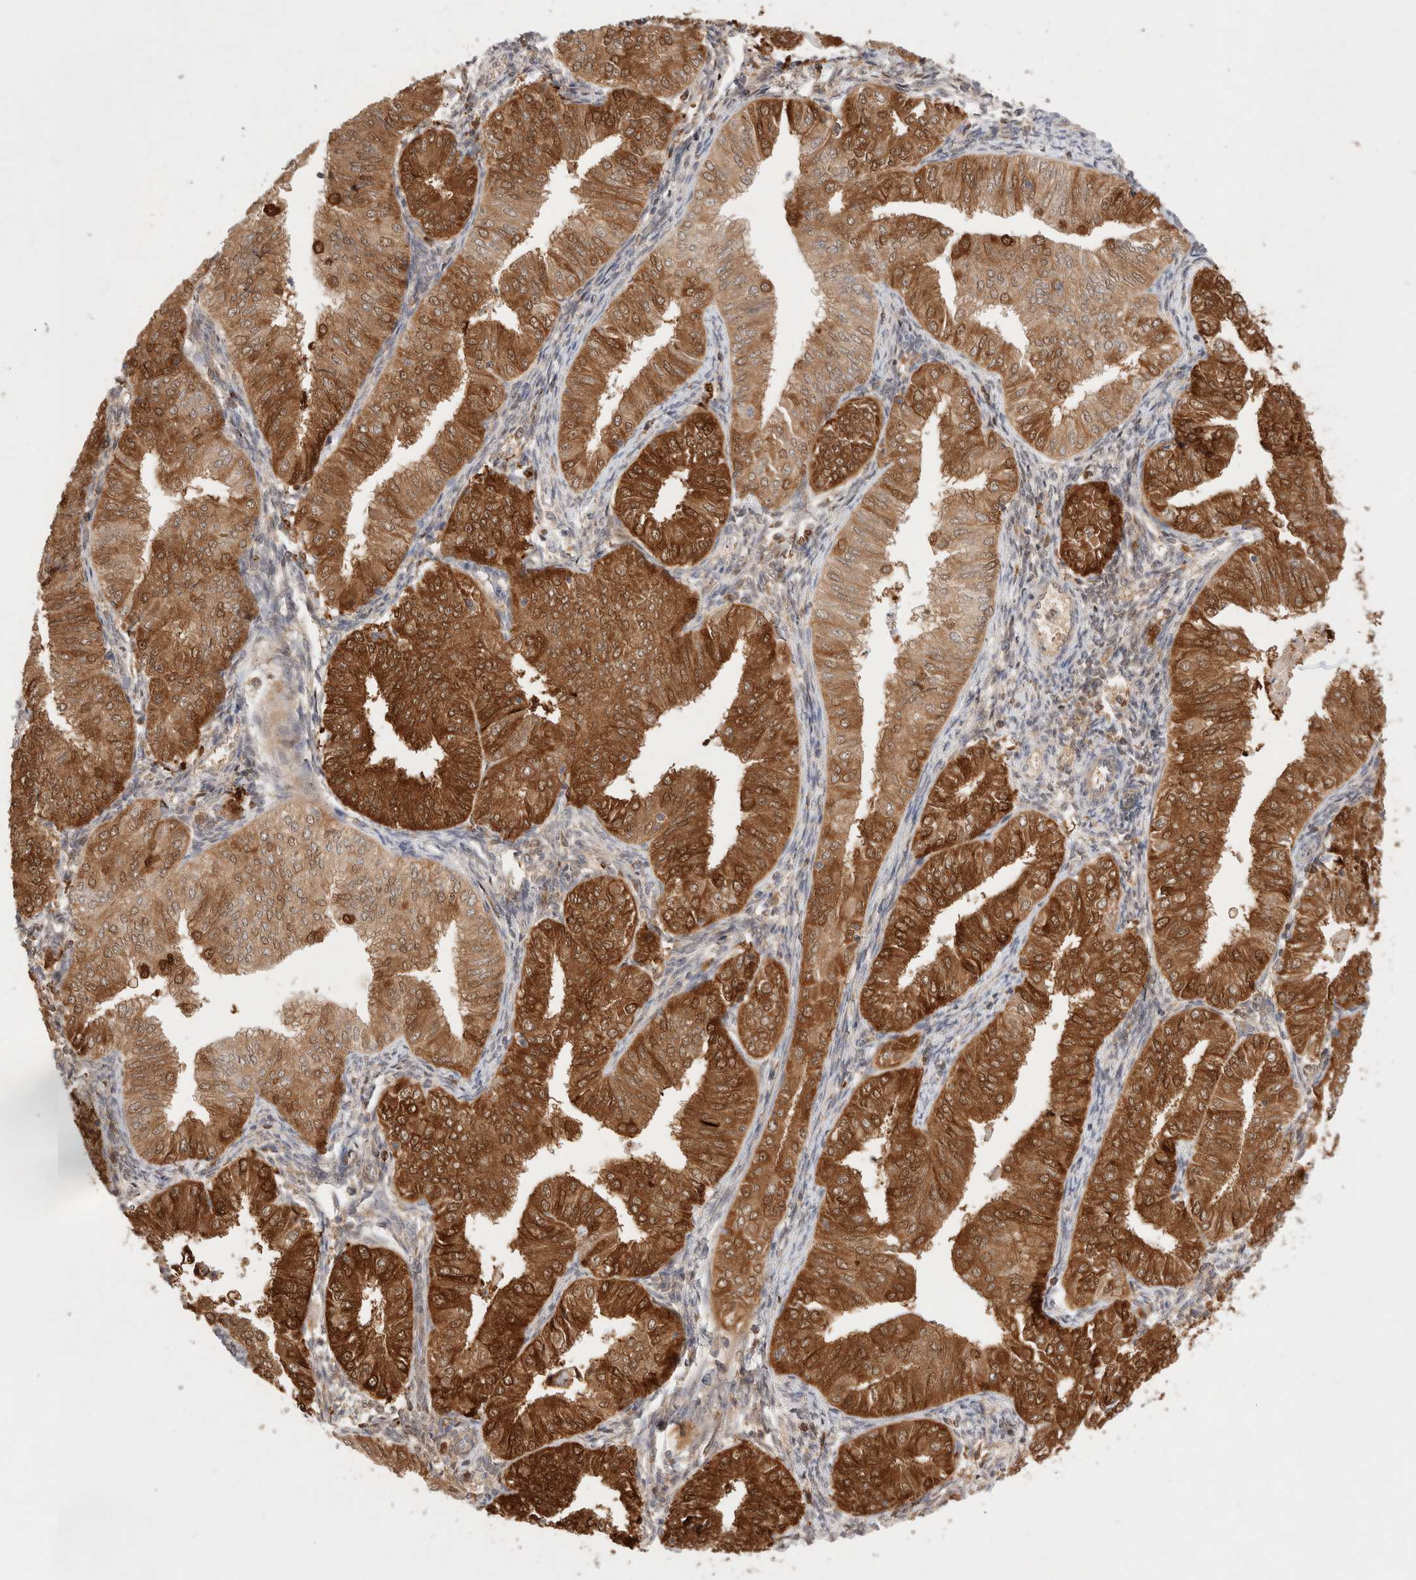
{"staining": {"intensity": "strong", "quantity": ">75%", "location": "cytoplasmic/membranous,nuclear"}, "tissue": "endometrial cancer", "cell_type": "Tumor cells", "image_type": "cancer", "snomed": [{"axis": "morphology", "description": "Normal tissue, NOS"}, {"axis": "morphology", "description": "Adenocarcinoma, NOS"}, {"axis": "topography", "description": "Endometrium"}], "caption": "DAB immunohistochemical staining of human endometrial cancer (adenocarcinoma) exhibits strong cytoplasmic/membranous and nuclear protein staining in about >75% of tumor cells. The protein is stained brown, and the nuclei are stained in blue (DAB IHC with brightfield microscopy, high magnification).", "gene": "STARD10", "patient": {"sex": "female", "age": 53}}